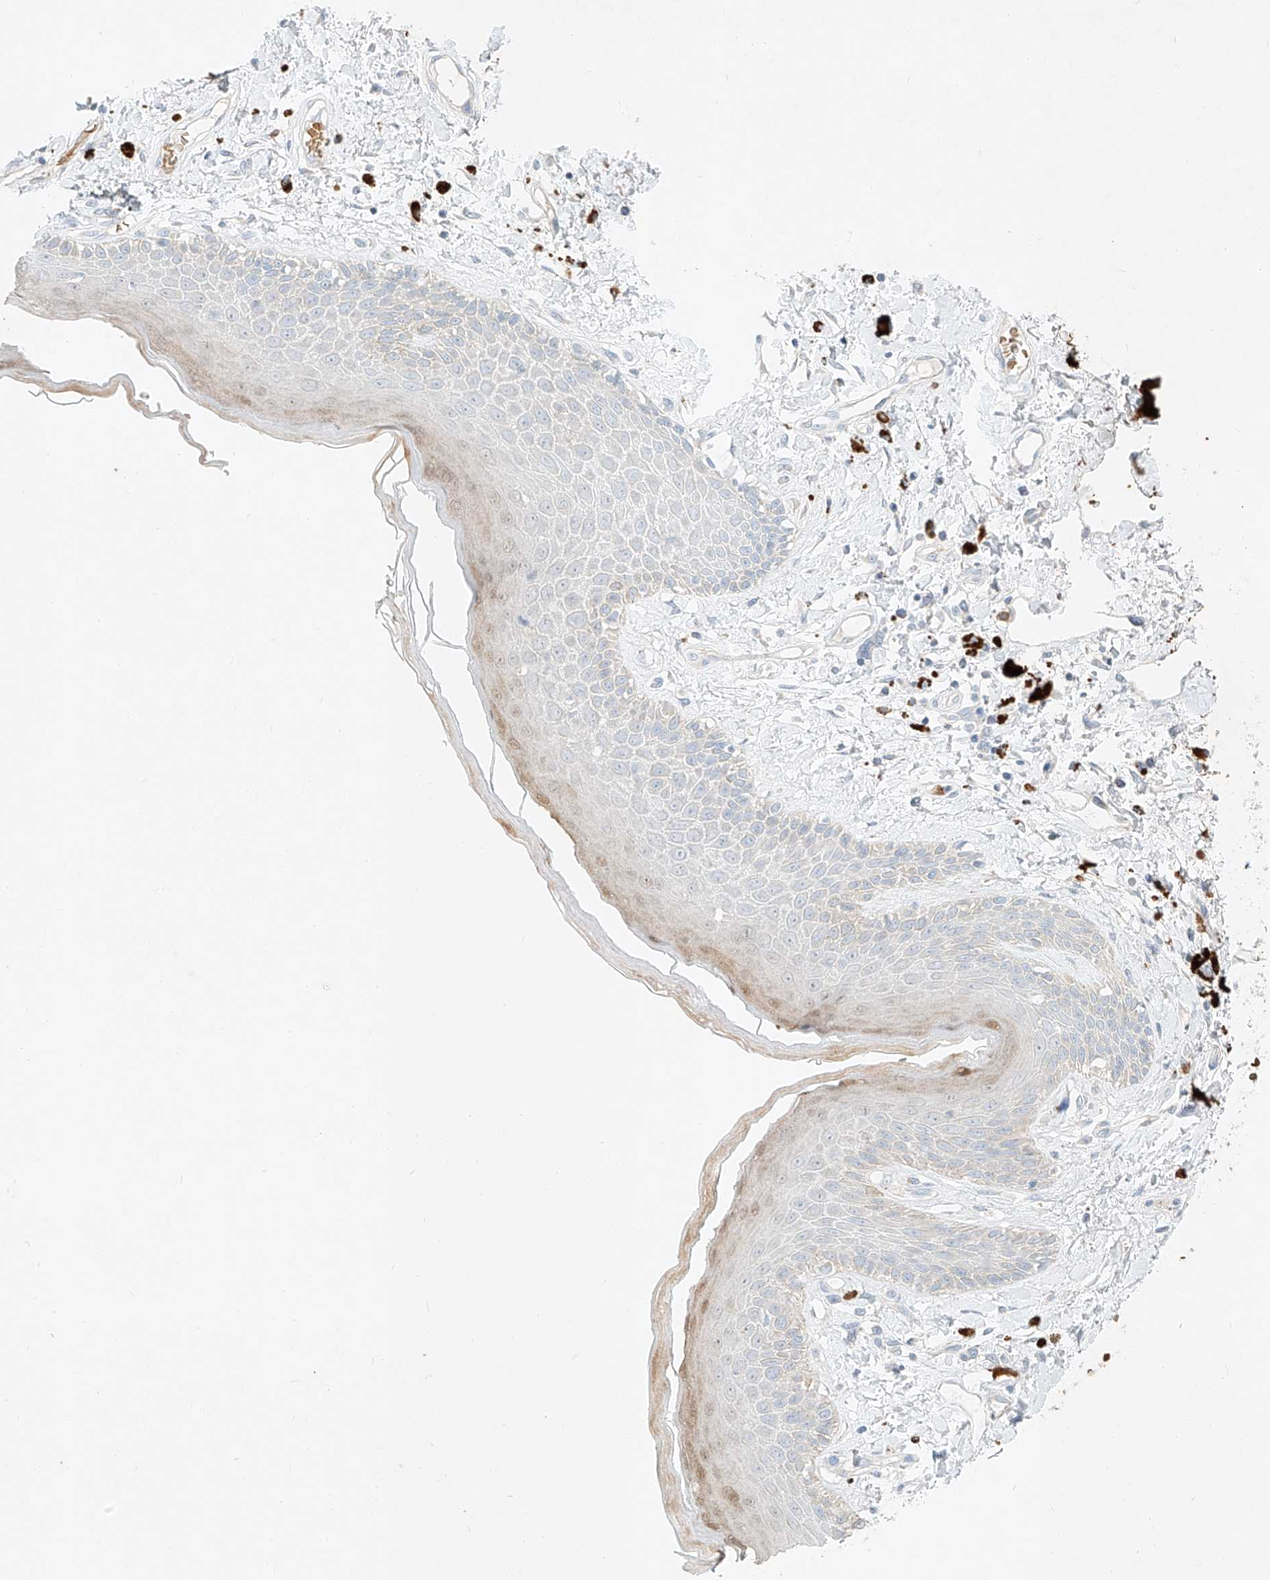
{"staining": {"intensity": "negative", "quantity": "none", "location": "none"}, "tissue": "skin", "cell_type": "Epidermal cells", "image_type": "normal", "snomed": [{"axis": "morphology", "description": "Normal tissue, NOS"}, {"axis": "topography", "description": "Anal"}], "caption": "Protein analysis of unremarkable skin exhibits no significant staining in epidermal cells. Brightfield microscopy of IHC stained with DAB (brown) and hematoxylin (blue), captured at high magnification.", "gene": "SYTL3", "patient": {"sex": "female", "age": 78}}